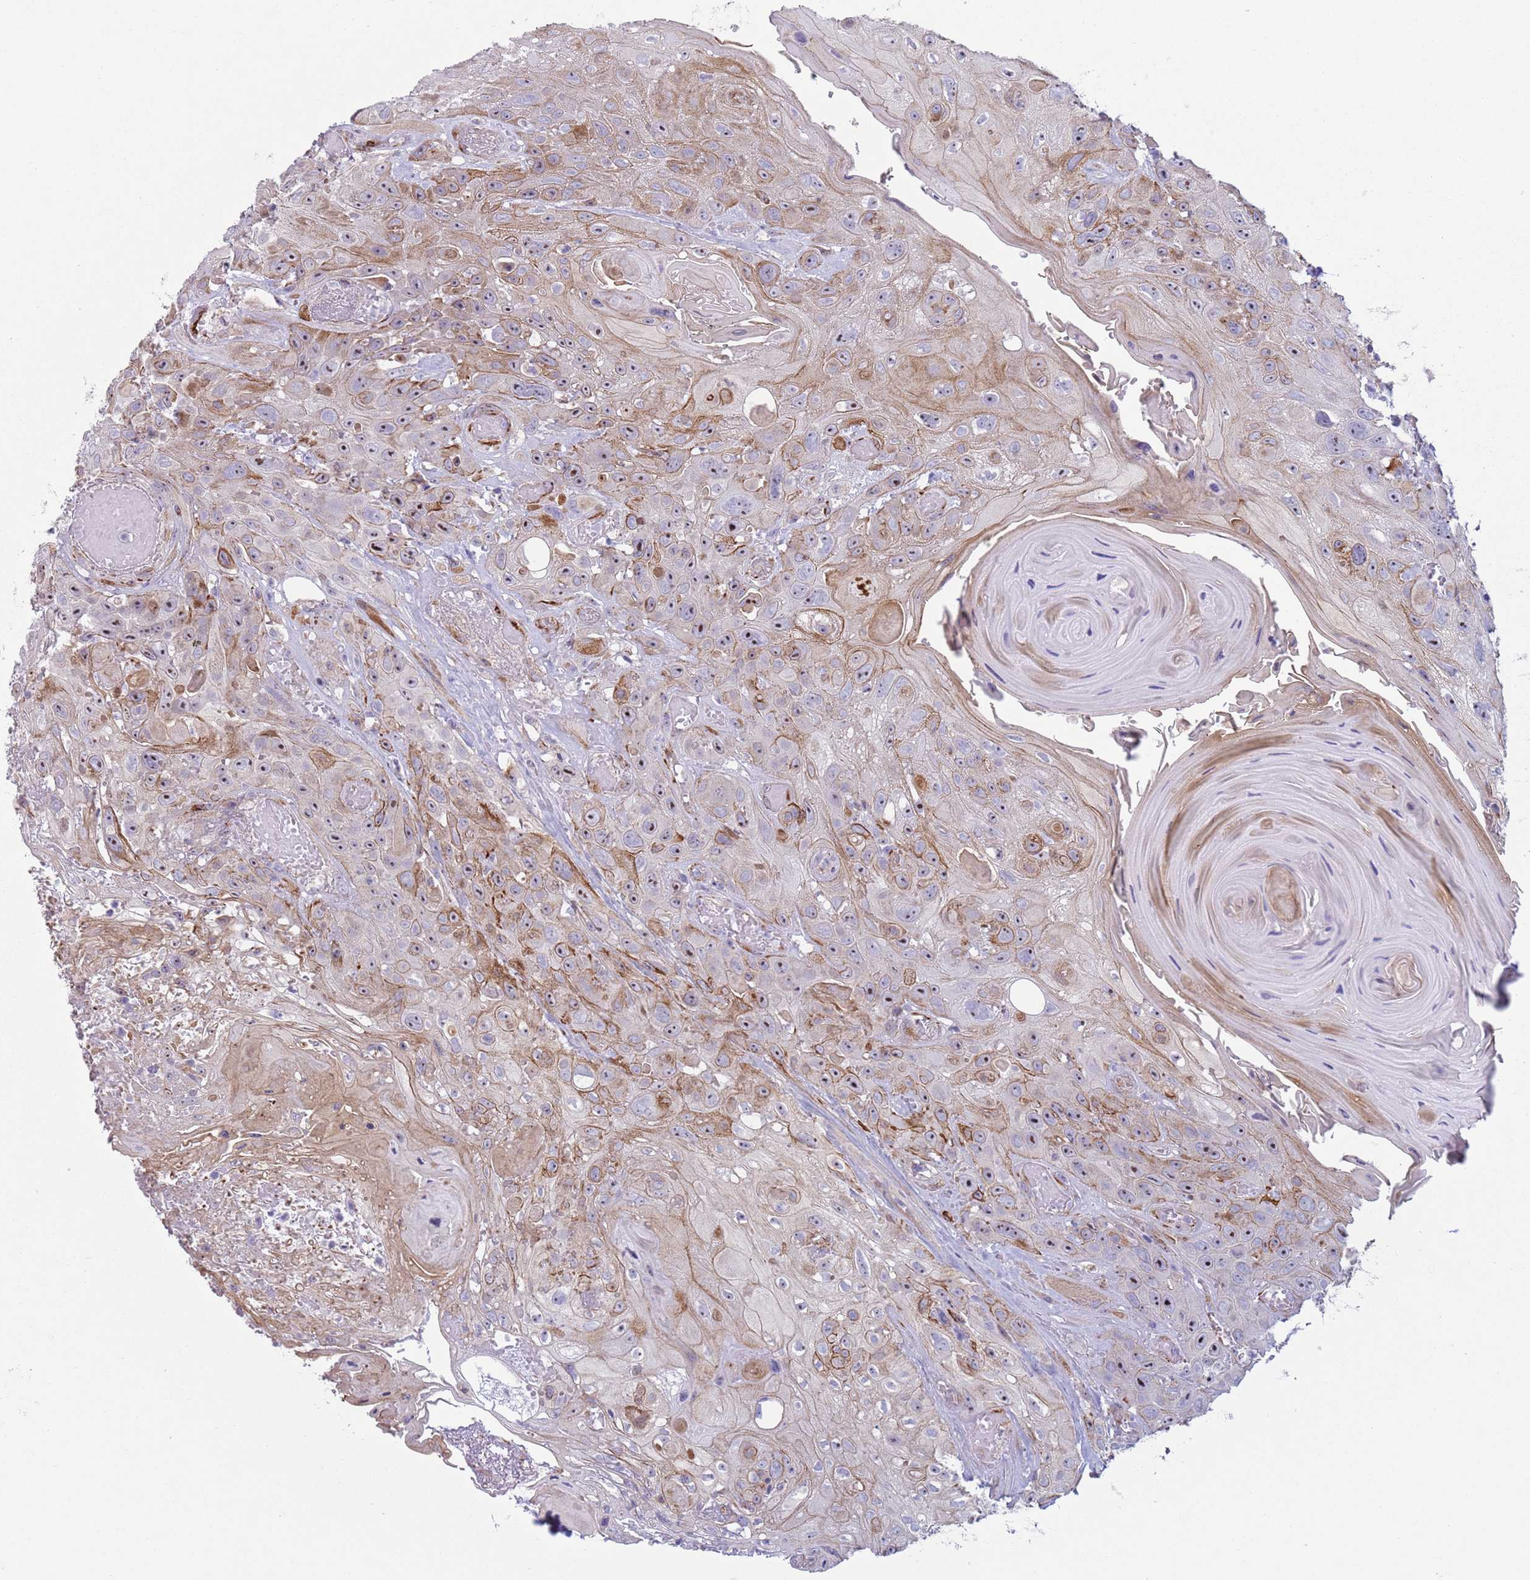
{"staining": {"intensity": "moderate", "quantity": ">75%", "location": "cytoplasmic/membranous,nuclear"}, "tissue": "head and neck cancer", "cell_type": "Tumor cells", "image_type": "cancer", "snomed": [{"axis": "morphology", "description": "Squamous cell carcinoma, NOS"}, {"axis": "topography", "description": "Head-Neck"}], "caption": "An image showing moderate cytoplasmic/membranous and nuclear staining in approximately >75% of tumor cells in head and neck squamous cell carcinoma, as visualized by brown immunohistochemical staining.", "gene": "HEATR1", "patient": {"sex": "female", "age": 59}}